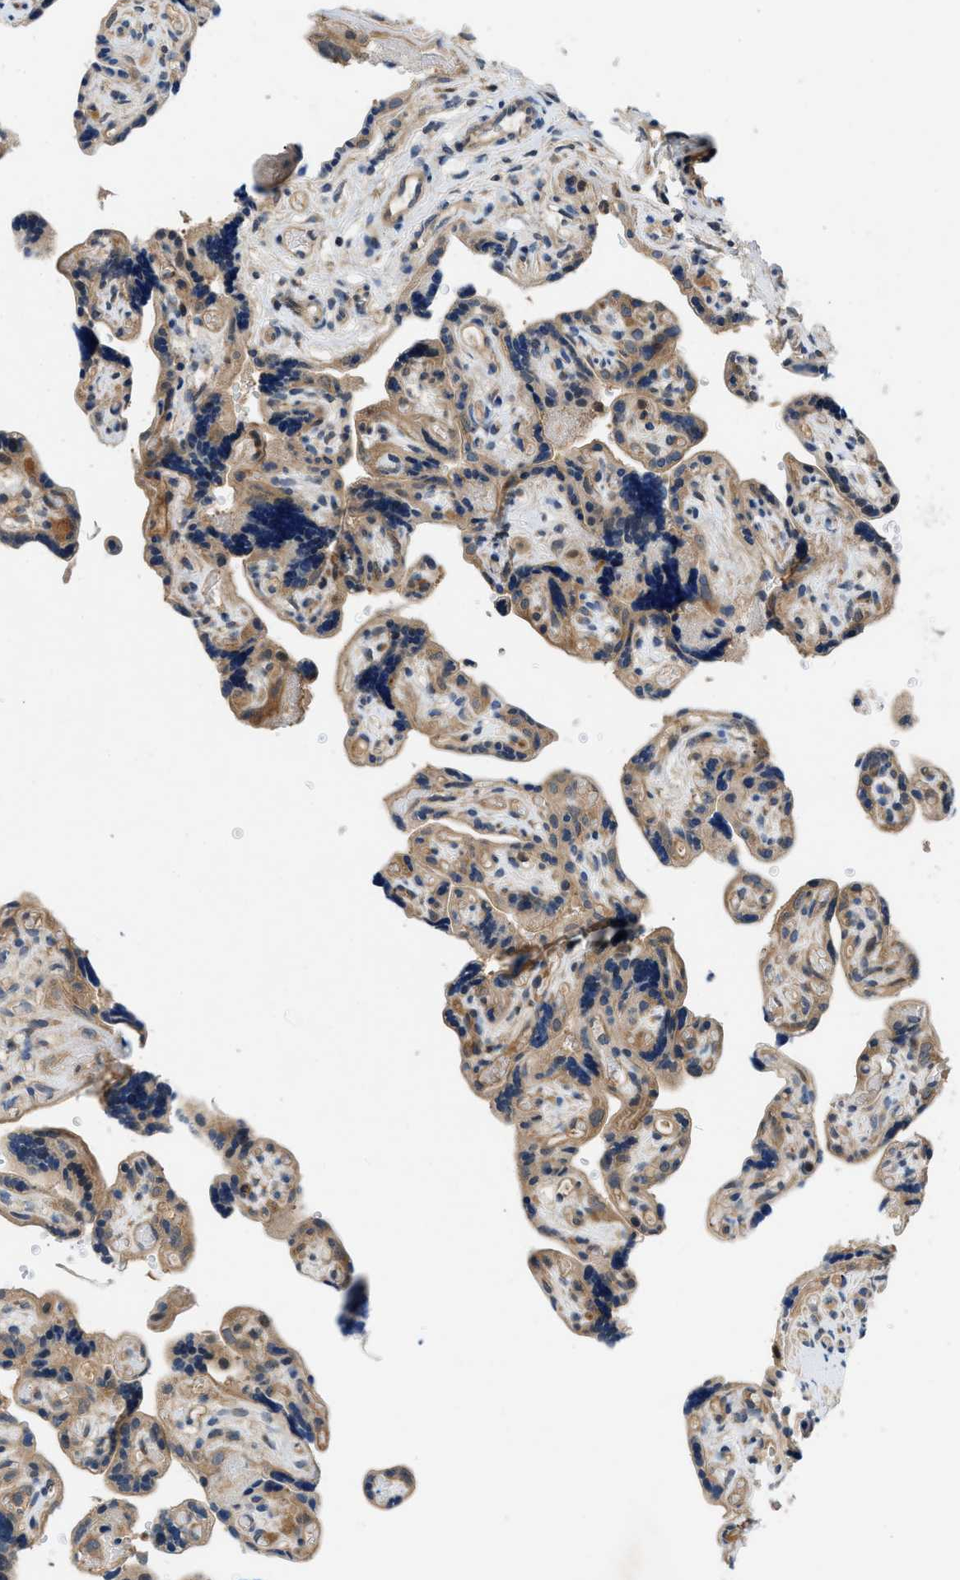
{"staining": {"intensity": "moderate", "quantity": "25%-75%", "location": "cytoplasmic/membranous"}, "tissue": "placenta", "cell_type": "Decidual cells", "image_type": "normal", "snomed": [{"axis": "morphology", "description": "Normal tissue, NOS"}, {"axis": "topography", "description": "Placenta"}], "caption": "Immunohistochemical staining of benign placenta shows 25%-75% levels of moderate cytoplasmic/membranous protein staining in approximately 25%-75% of decidual cells.", "gene": "GPR31", "patient": {"sex": "female", "age": 30}}